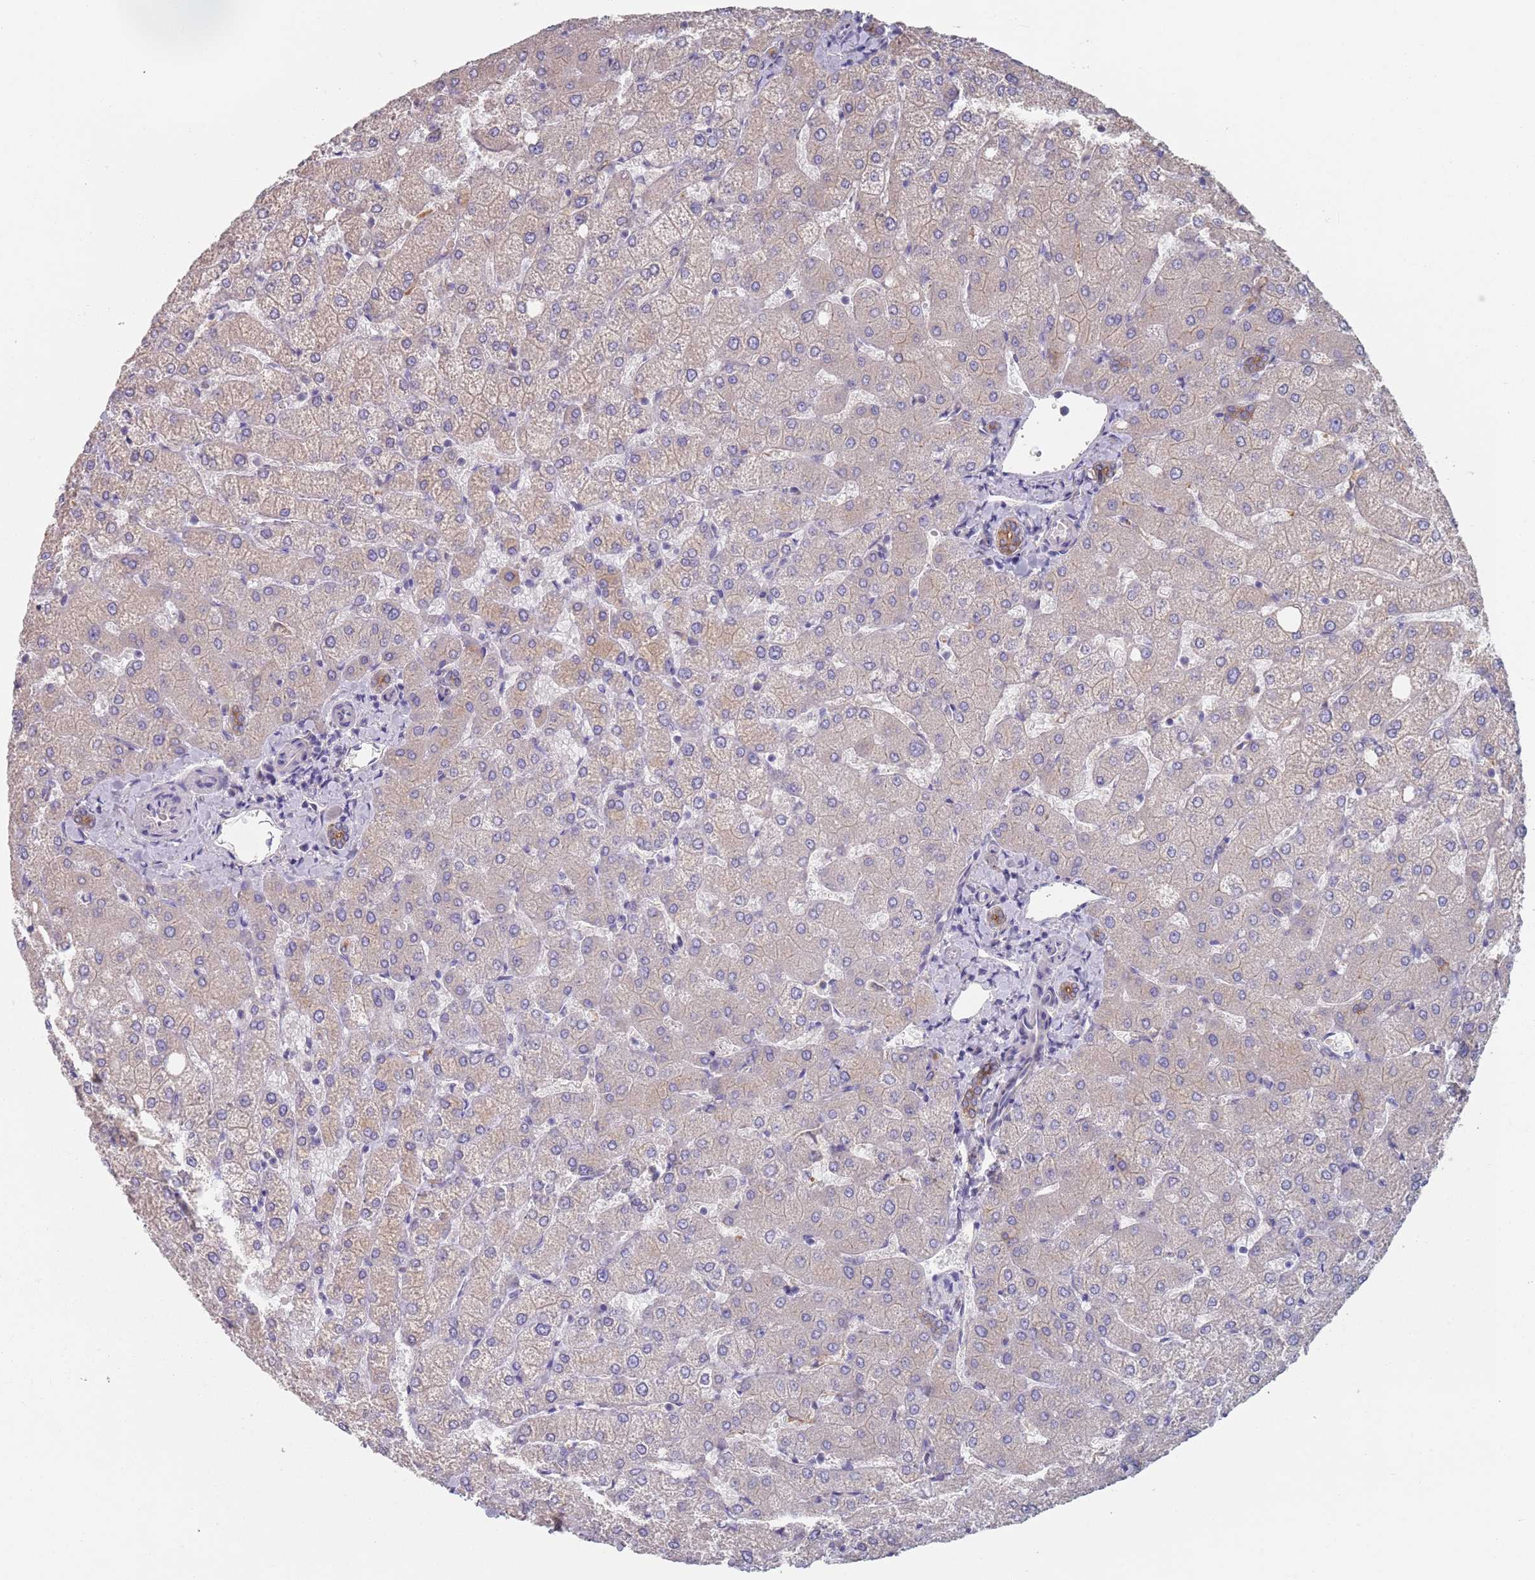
{"staining": {"intensity": "moderate", "quantity": "25%-75%", "location": "cytoplasmic/membranous"}, "tissue": "liver", "cell_type": "Cholangiocytes", "image_type": "normal", "snomed": [{"axis": "morphology", "description": "Normal tissue, NOS"}, {"axis": "topography", "description": "Liver"}], "caption": "Immunohistochemistry (IHC) (DAB (3,3'-diaminobenzidine)) staining of normal human liver displays moderate cytoplasmic/membranous protein staining in about 25%-75% of cholangiocytes.", "gene": "APPL2", "patient": {"sex": "female", "age": 54}}